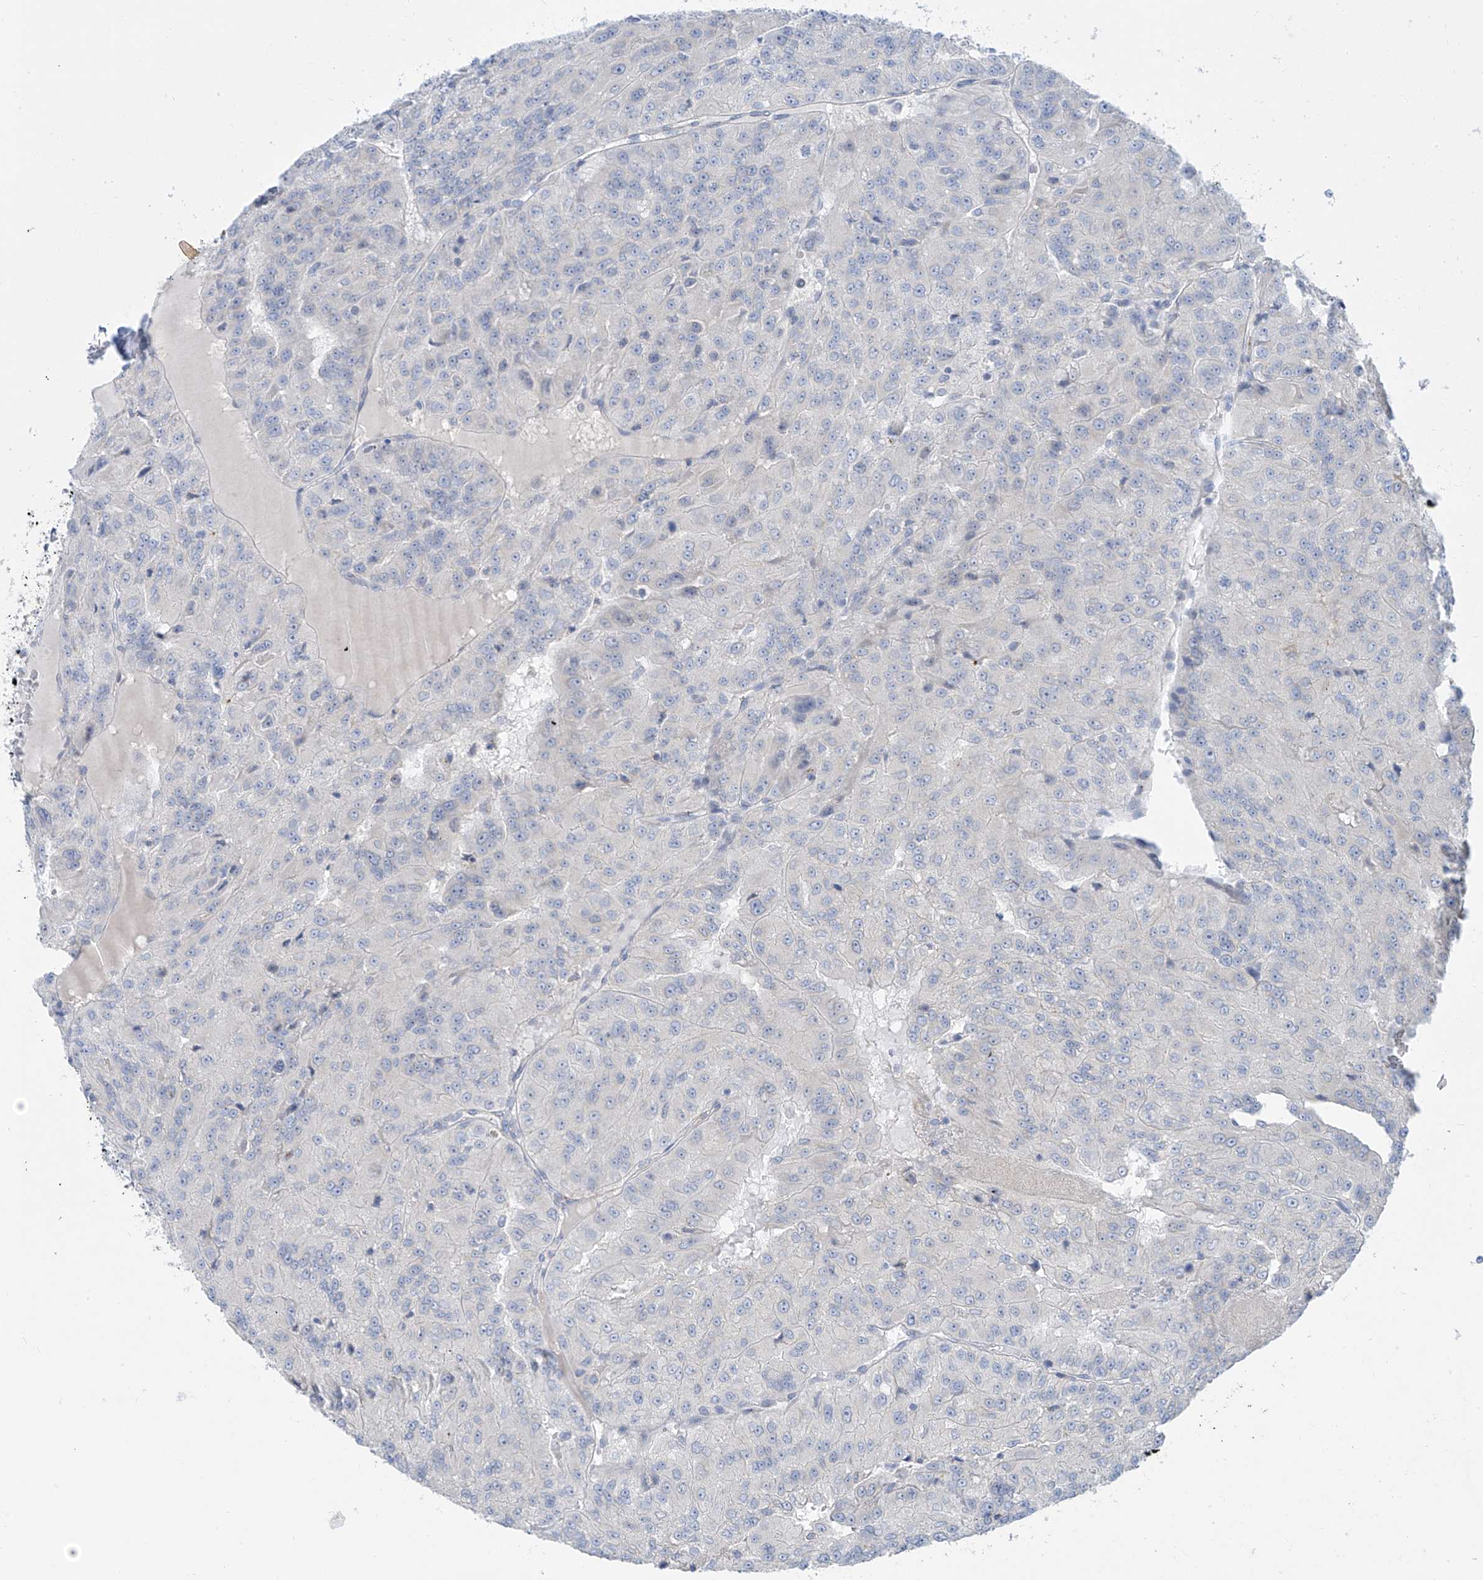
{"staining": {"intensity": "negative", "quantity": "none", "location": "none"}, "tissue": "renal cancer", "cell_type": "Tumor cells", "image_type": "cancer", "snomed": [{"axis": "morphology", "description": "Adenocarcinoma, NOS"}, {"axis": "topography", "description": "Kidney"}], "caption": "Immunohistochemistry (IHC) of human renal cancer (adenocarcinoma) demonstrates no positivity in tumor cells.", "gene": "KRTAP25-1", "patient": {"sex": "female", "age": 63}}